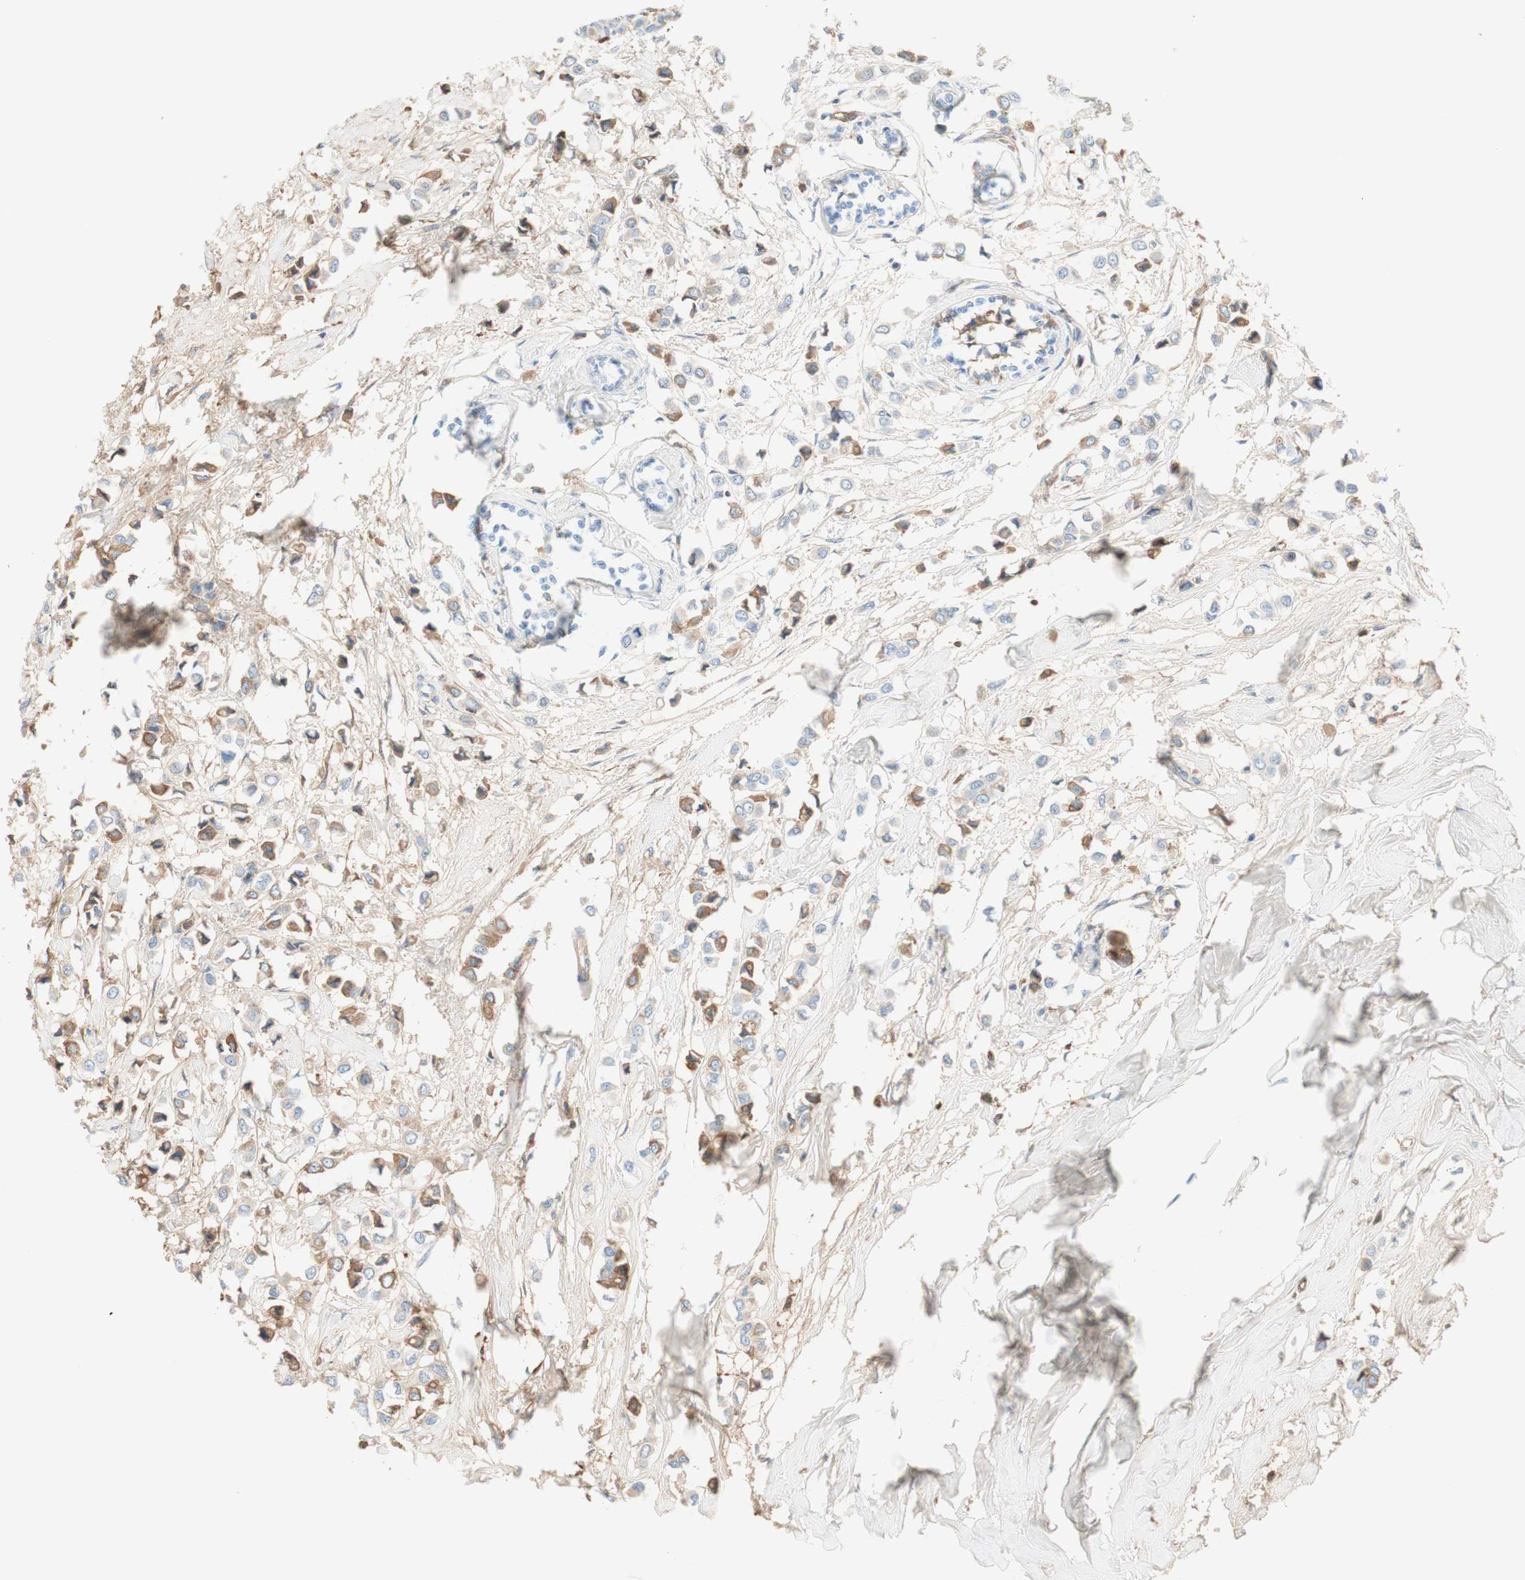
{"staining": {"intensity": "weak", "quantity": "25%-75%", "location": "cytoplasmic/membranous"}, "tissue": "breast cancer", "cell_type": "Tumor cells", "image_type": "cancer", "snomed": [{"axis": "morphology", "description": "Lobular carcinoma"}, {"axis": "topography", "description": "Breast"}], "caption": "Lobular carcinoma (breast) stained with a brown dye shows weak cytoplasmic/membranous positive staining in approximately 25%-75% of tumor cells.", "gene": "KNG1", "patient": {"sex": "female", "age": 51}}